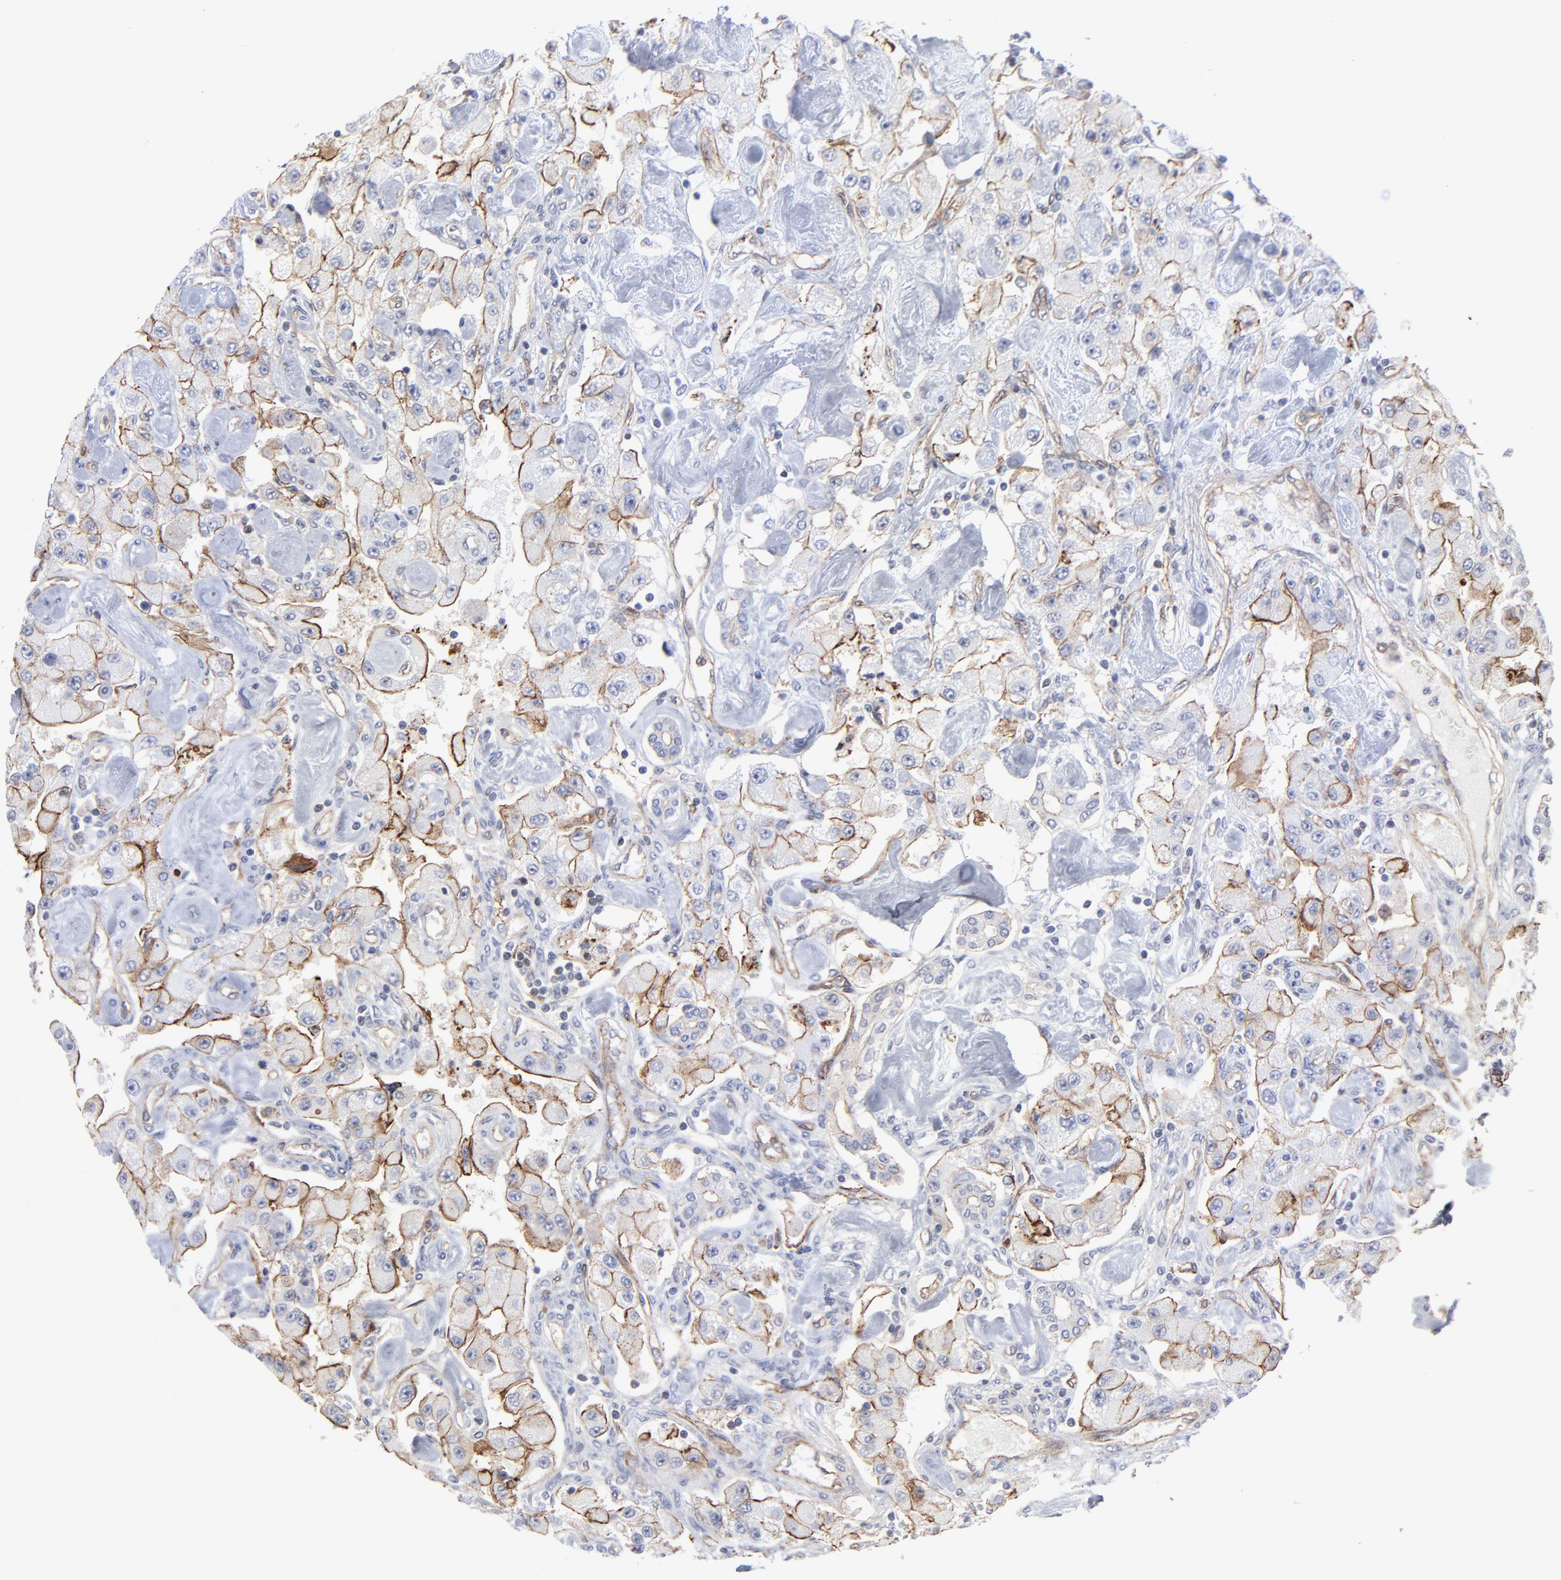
{"staining": {"intensity": "moderate", "quantity": ">75%", "location": "cytoplasmic/membranous"}, "tissue": "carcinoid", "cell_type": "Tumor cells", "image_type": "cancer", "snomed": [{"axis": "morphology", "description": "Carcinoid, malignant, NOS"}, {"axis": "topography", "description": "Pancreas"}], "caption": "Human carcinoid stained with a brown dye demonstrates moderate cytoplasmic/membranous positive positivity in about >75% of tumor cells.", "gene": "PXN", "patient": {"sex": "male", "age": 41}}